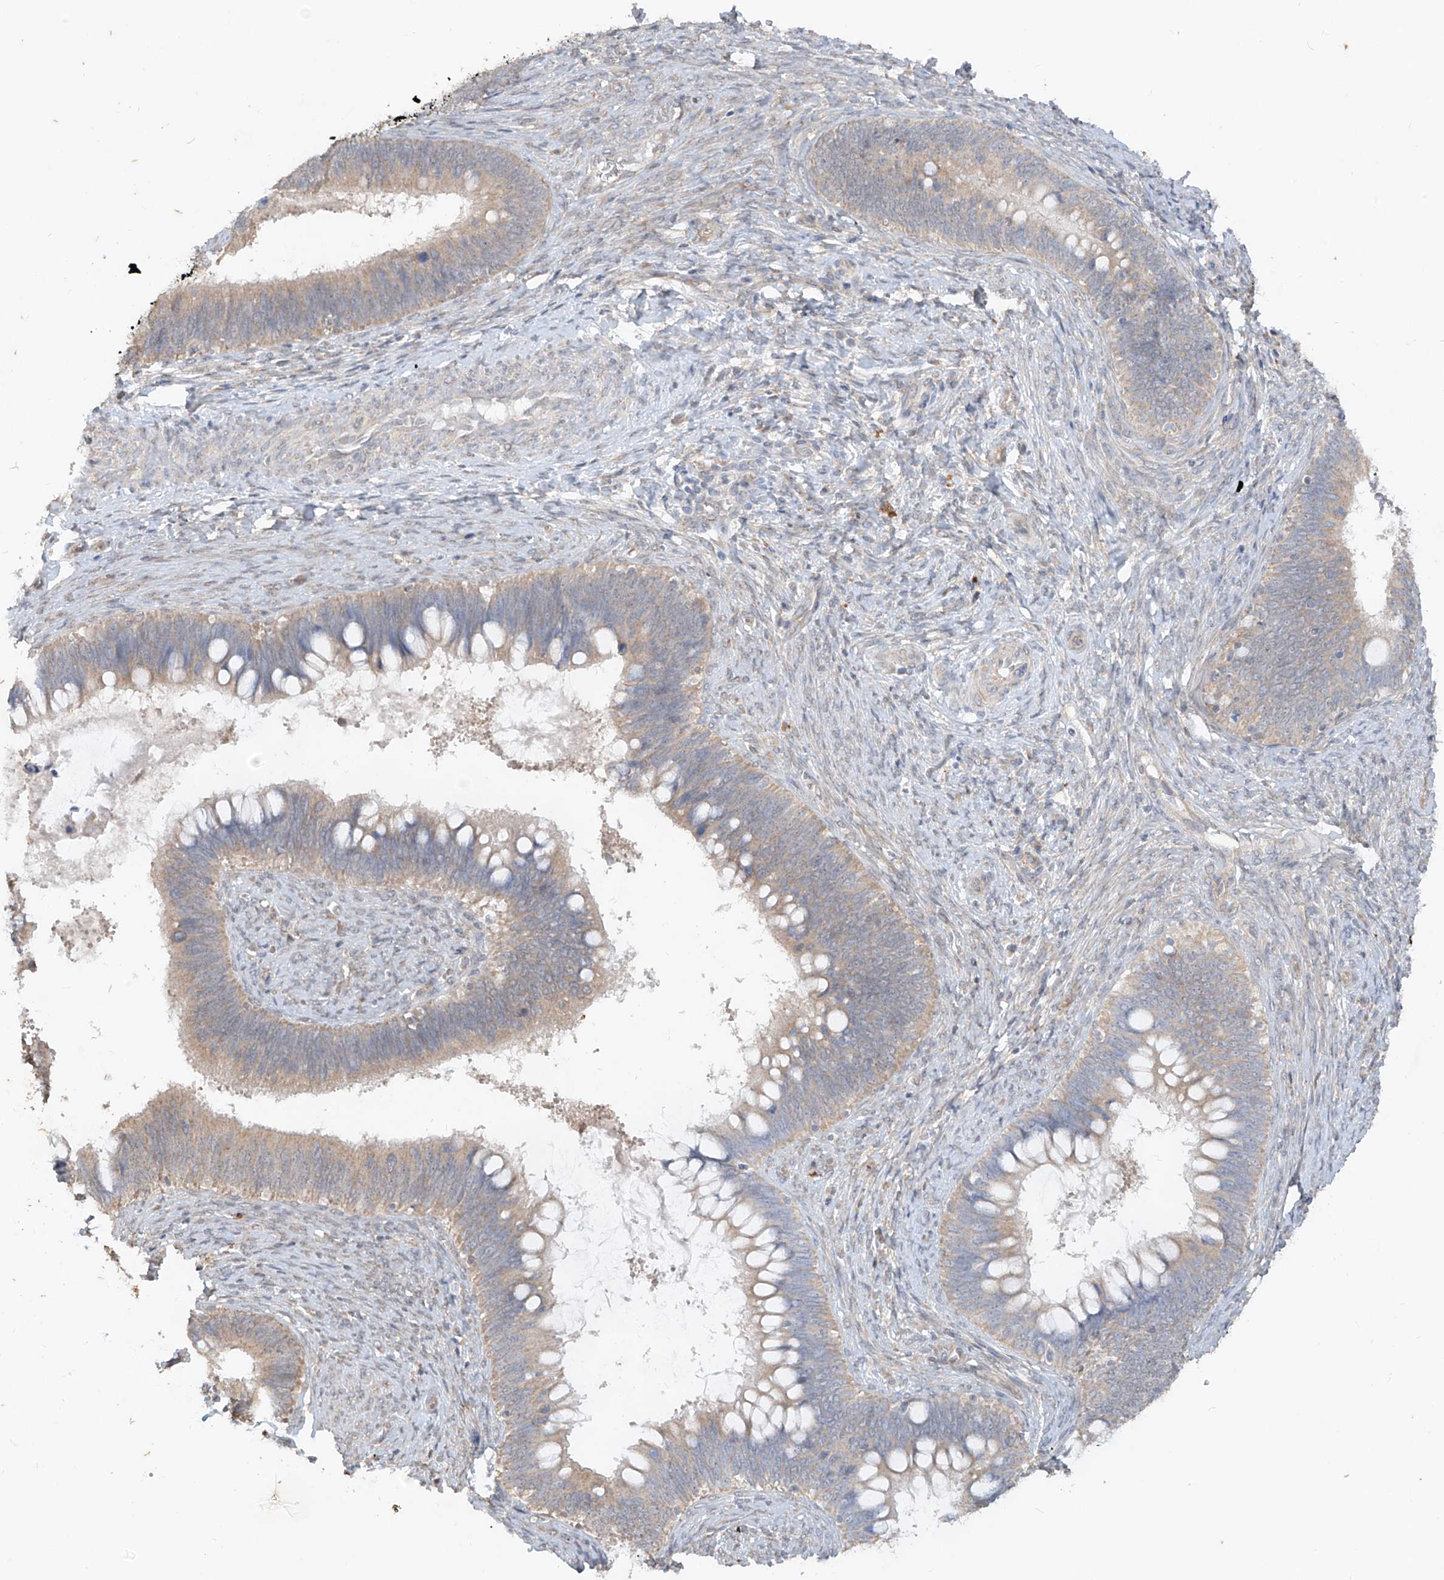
{"staining": {"intensity": "weak", "quantity": ">75%", "location": "cytoplasmic/membranous"}, "tissue": "cervical cancer", "cell_type": "Tumor cells", "image_type": "cancer", "snomed": [{"axis": "morphology", "description": "Adenocarcinoma, NOS"}, {"axis": "topography", "description": "Cervix"}], "caption": "Human cervical adenocarcinoma stained with a protein marker demonstrates weak staining in tumor cells.", "gene": "MTUS2", "patient": {"sex": "female", "age": 42}}